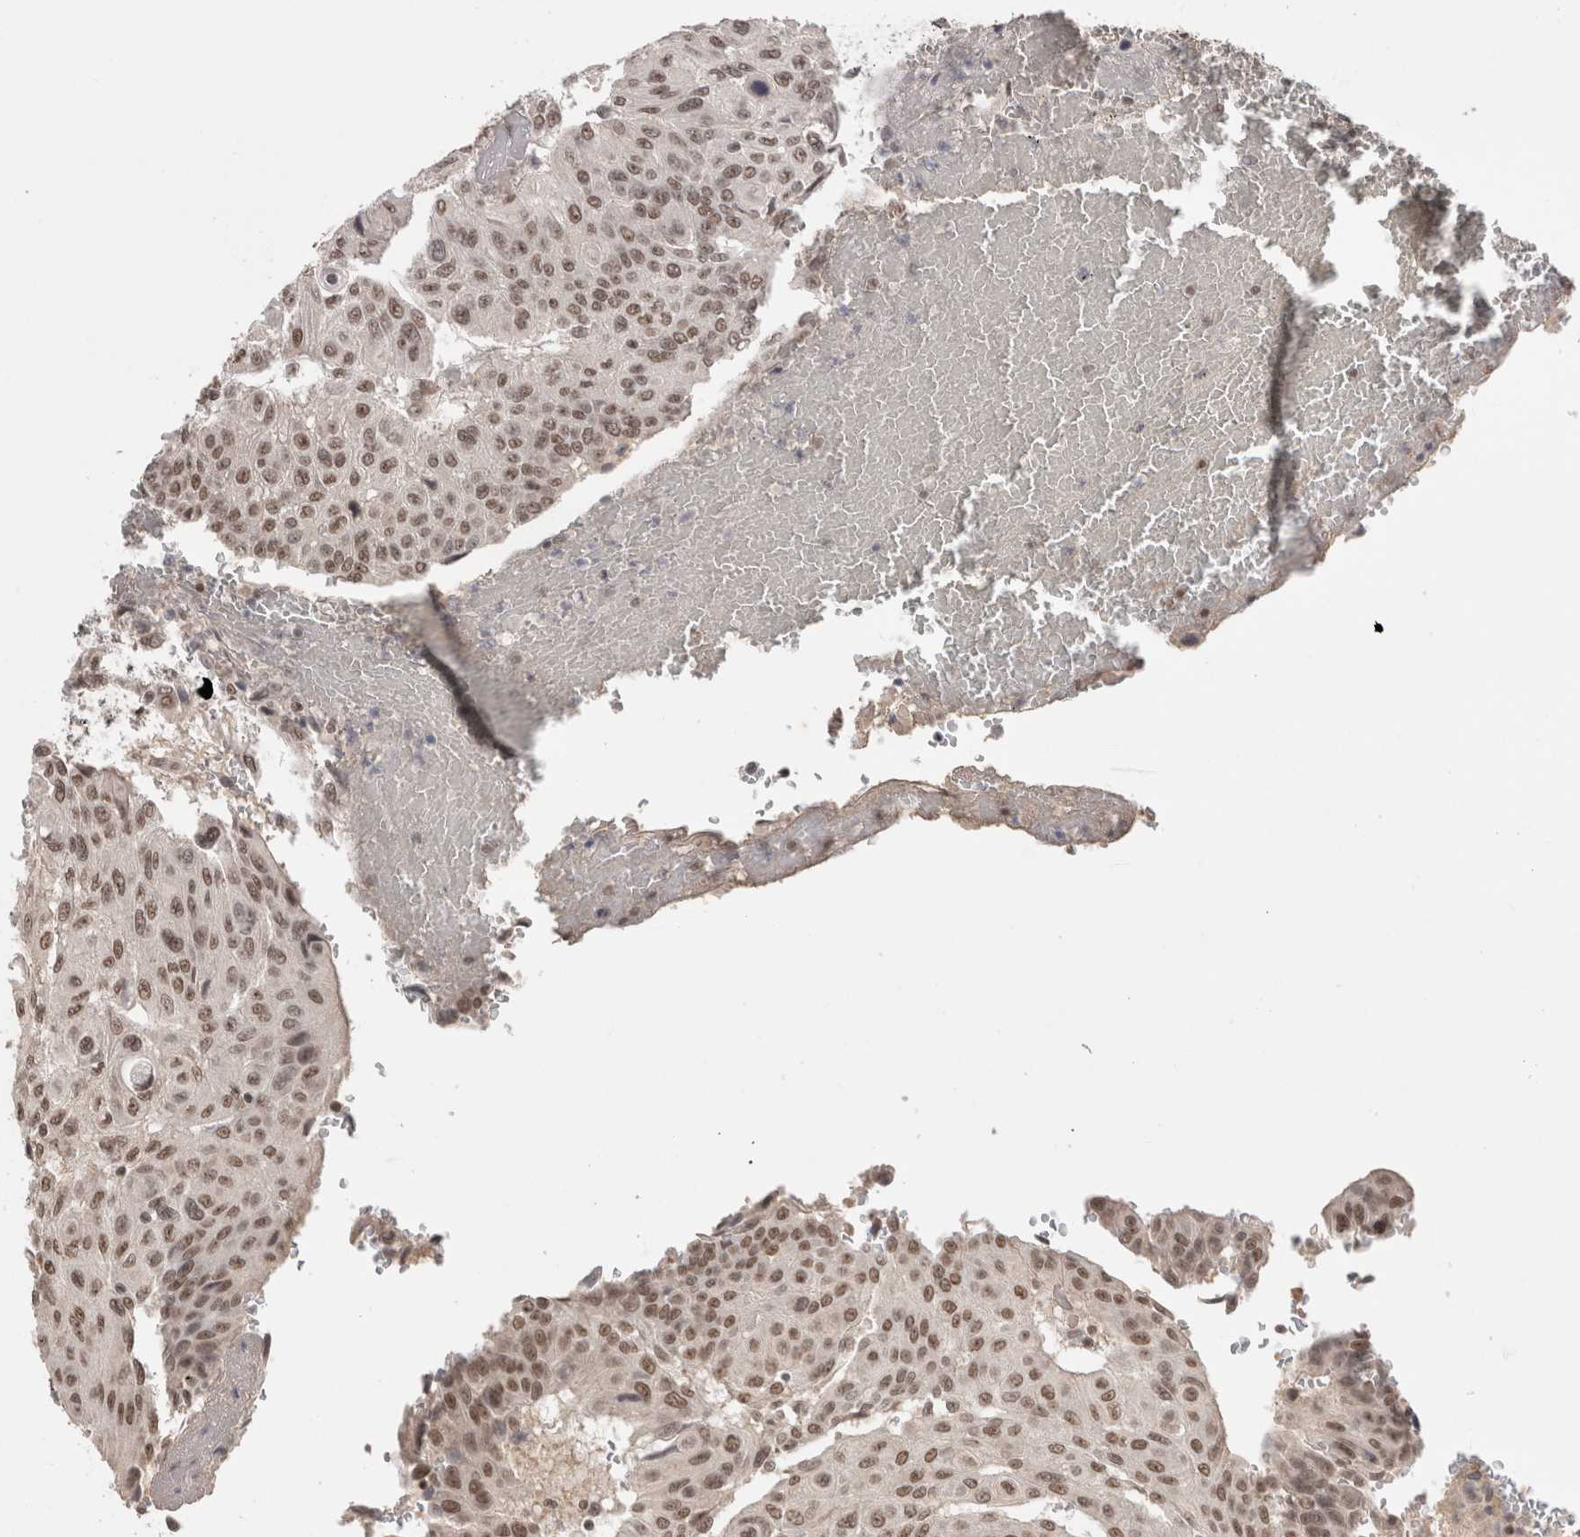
{"staining": {"intensity": "moderate", "quantity": ">75%", "location": "nuclear"}, "tissue": "urothelial cancer", "cell_type": "Tumor cells", "image_type": "cancer", "snomed": [{"axis": "morphology", "description": "Urothelial carcinoma, High grade"}, {"axis": "topography", "description": "Urinary bladder"}], "caption": "This is an image of immunohistochemistry staining of high-grade urothelial carcinoma, which shows moderate expression in the nuclear of tumor cells.", "gene": "DAXX", "patient": {"sex": "male", "age": 66}}